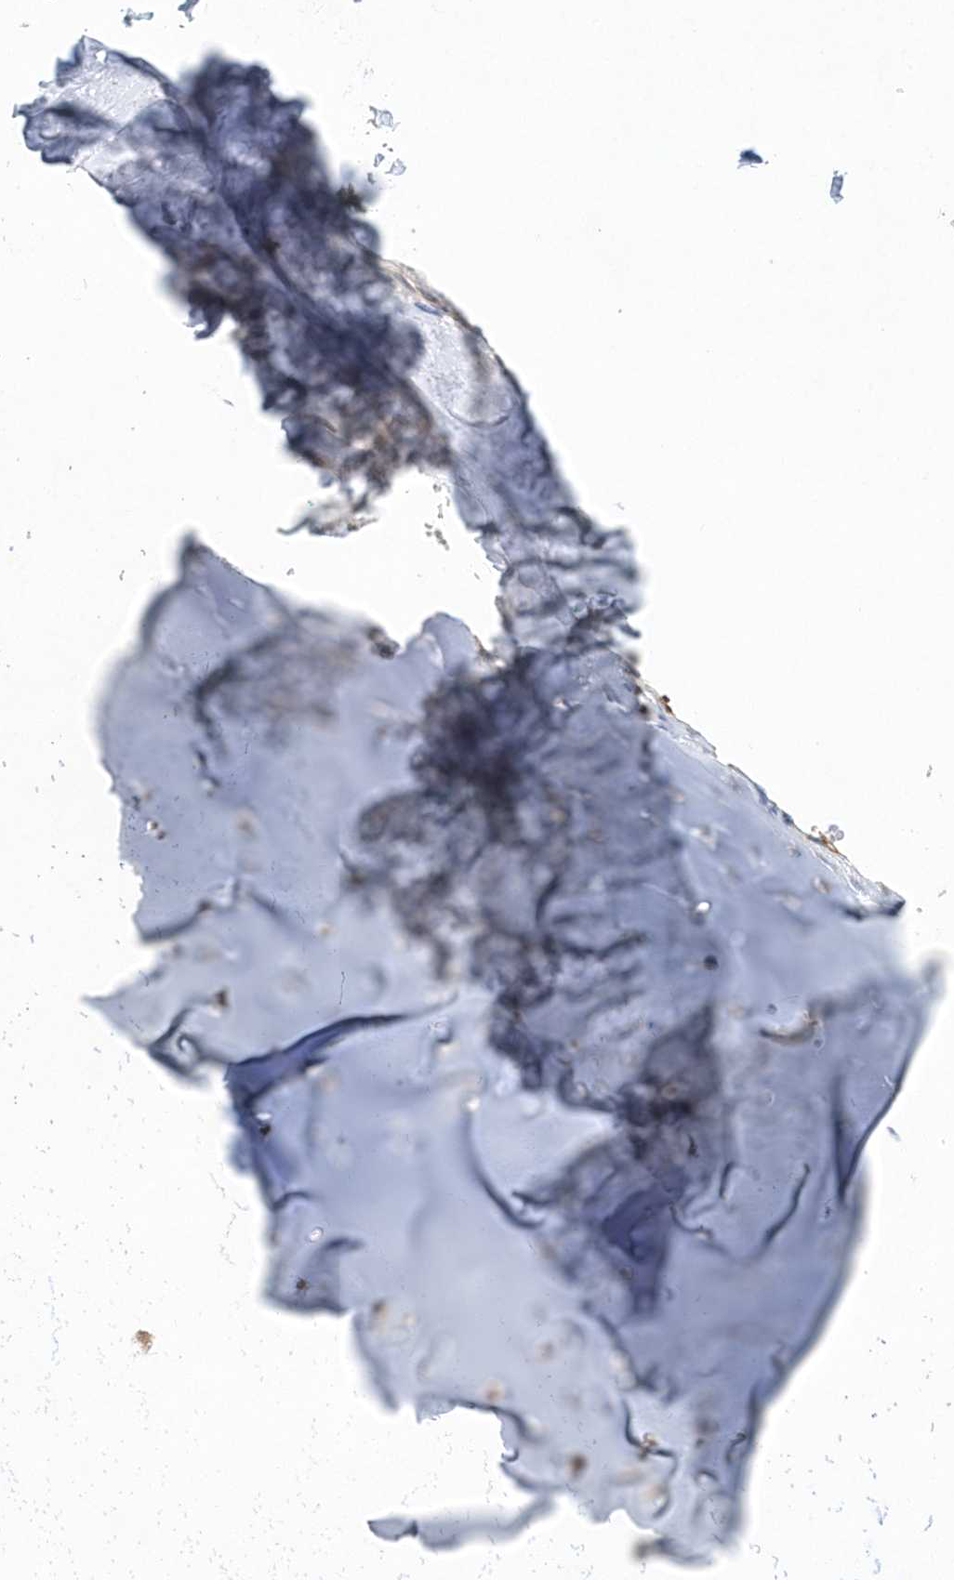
{"staining": {"intensity": "negative", "quantity": "none", "location": "none"}, "tissue": "adipose tissue", "cell_type": "Adipocytes", "image_type": "normal", "snomed": [{"axis": "morphology", "description": "Normal tissue, NOS"}, {"axis": "morphology", "description": "Basal cell carcinoma"}, {"axis": "topography", "description": "Cartilage tissue"}, {"axis": "topography", "description": "Nasopharynx"}, {"axis": "topography", "description": "Oral tissue"}], "caption": "Adipocytes are negative for protein expression in normal human adipose tissue. (DAB (3,3'-diaminobenzidine) immunohistochemistry (IHC) visualized using brightfield microscopy, high magnification).", "gene": "DNAJC18", "patient": {"sex": "female", "age": 77}}